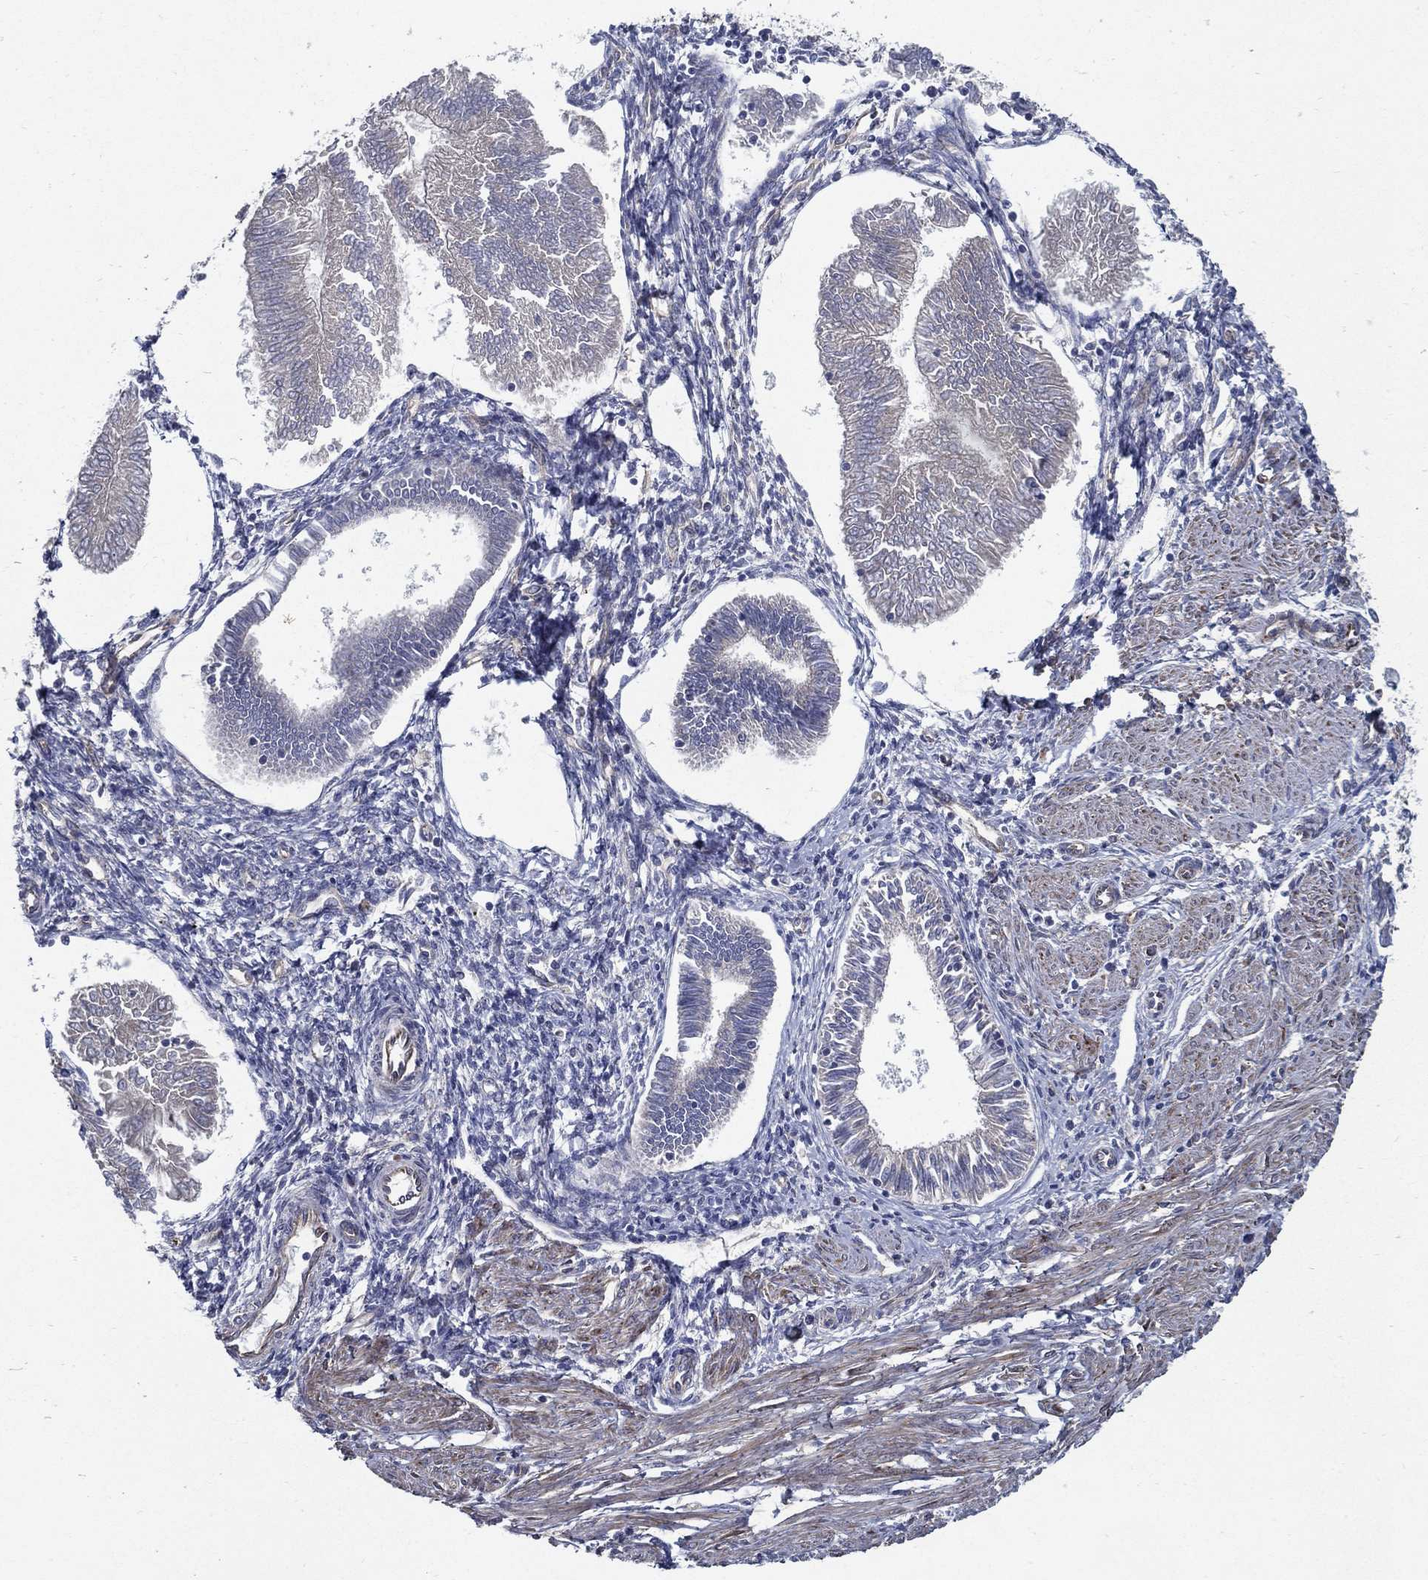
{"staining": {"intensity": "negative", "quantity": "none", "location": "none"}, "tissue": "endometrial cancer", "cell_type": "Tumor cells", "image_type": "cancer", "snomed": [{"axis": "morphology", "description": "Adenocarcinoma, NOS"}, {"axis": "topography", "description": "Endometrium"}], "caption": "The photomicrograph reveals no significant expression in tumor cells of adenocarcinoma (endometrial).", "gene": "ARHGAP11A", "patient": {"sex": "female", "age": 53}}